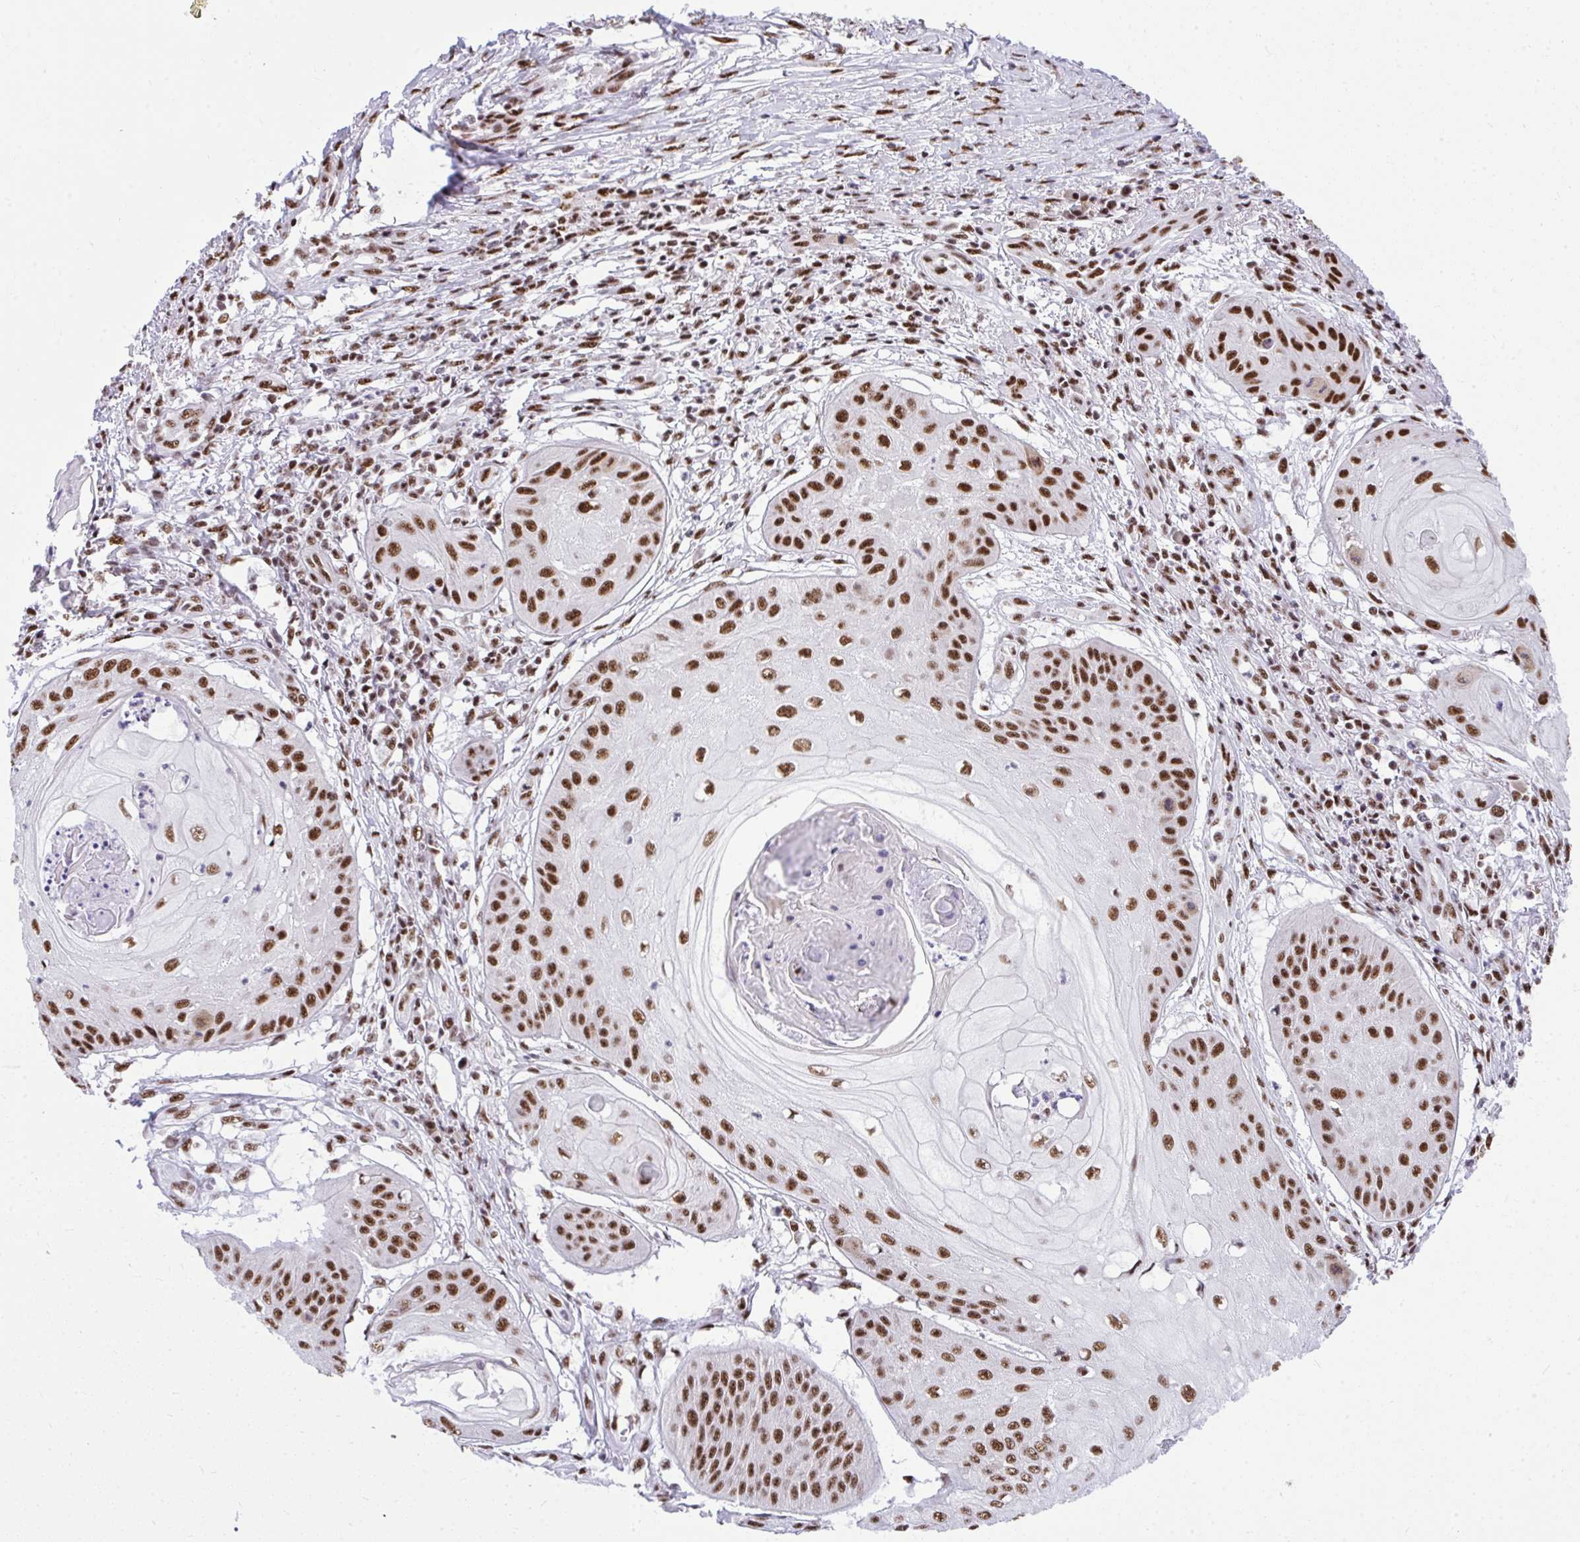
{"staining": {"intensity": "moderate", "quantity": ">75%", "location": "nuclear"}, "tissue": "skin cancer", "cell_type": "Tumor cells", "image_type": "cancer", "snomed": [{"axis": "morphology", "description": "Squamous cell carcinoma, NOS"}, {"axis": "topography", "description": "Skin"}], "caption": "DAB (3,3'-diaminobenzidine) immunohistochemical staining of human squamous cell carcinoma (skin) displays moderate nuclear protein staining in approximately >75% of tumor cells.", "gene": "PRPF19", "patient": {"sex": "male", "age": 70}}